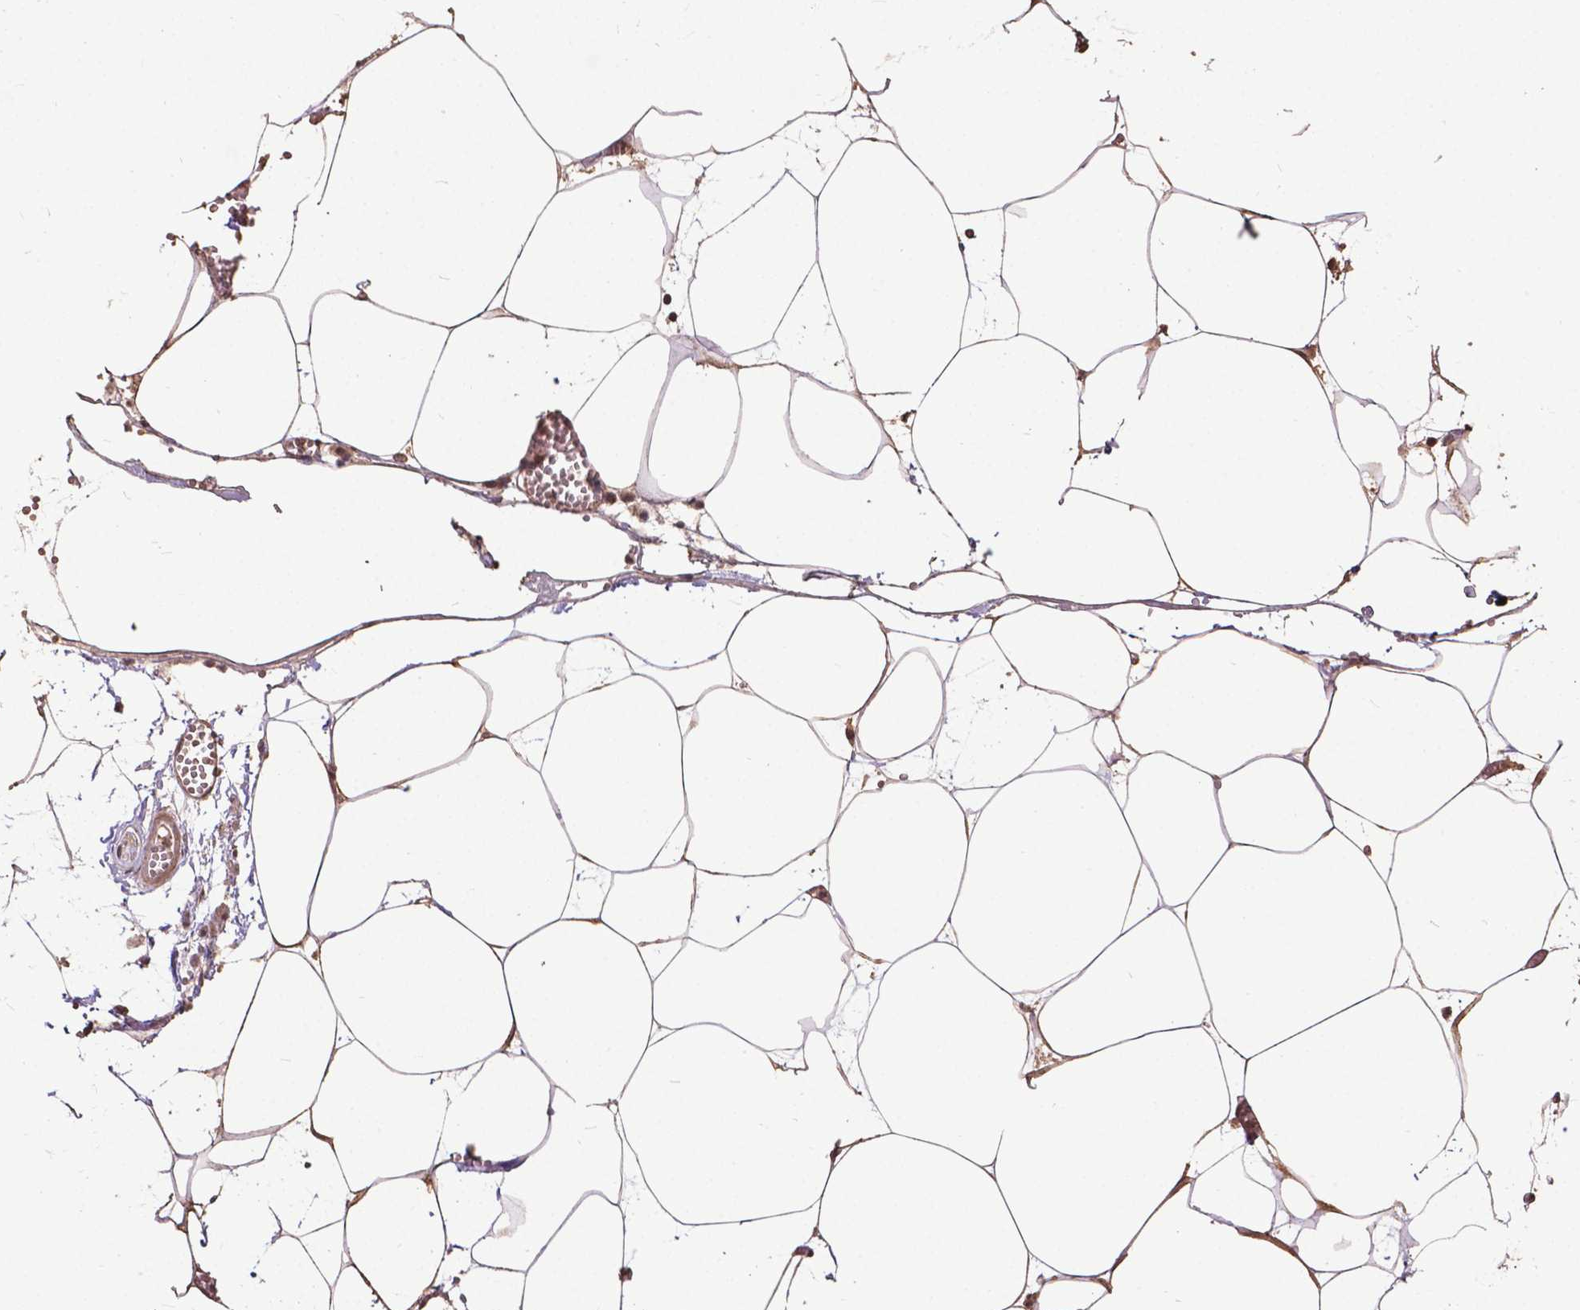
{"staining": {"intensity": "weak", "quantity": ">75%", "location": "cytoplasmic/membranous"}, "tissue": "adipose tissue", "cell_type": "Adipocytes", "image_type": "normal", "snomed": [{"axis": "morphology", "description": "Normal tissue, NOS"}, {"axis": "topography", "description": "Adipose tissue"}, {"axis": "topography", "description": "Pancreas"}, {"axis": "topography", "description": "Peripheral nerve tissue"}], "caption": "The immunohistochemical stain highlights weak cytoplasmic/membranous staining in adipocytes of unremarkable adipose tissue.", "gene": "GLRA2", "patient": {"sex": "female", "age": 58}}